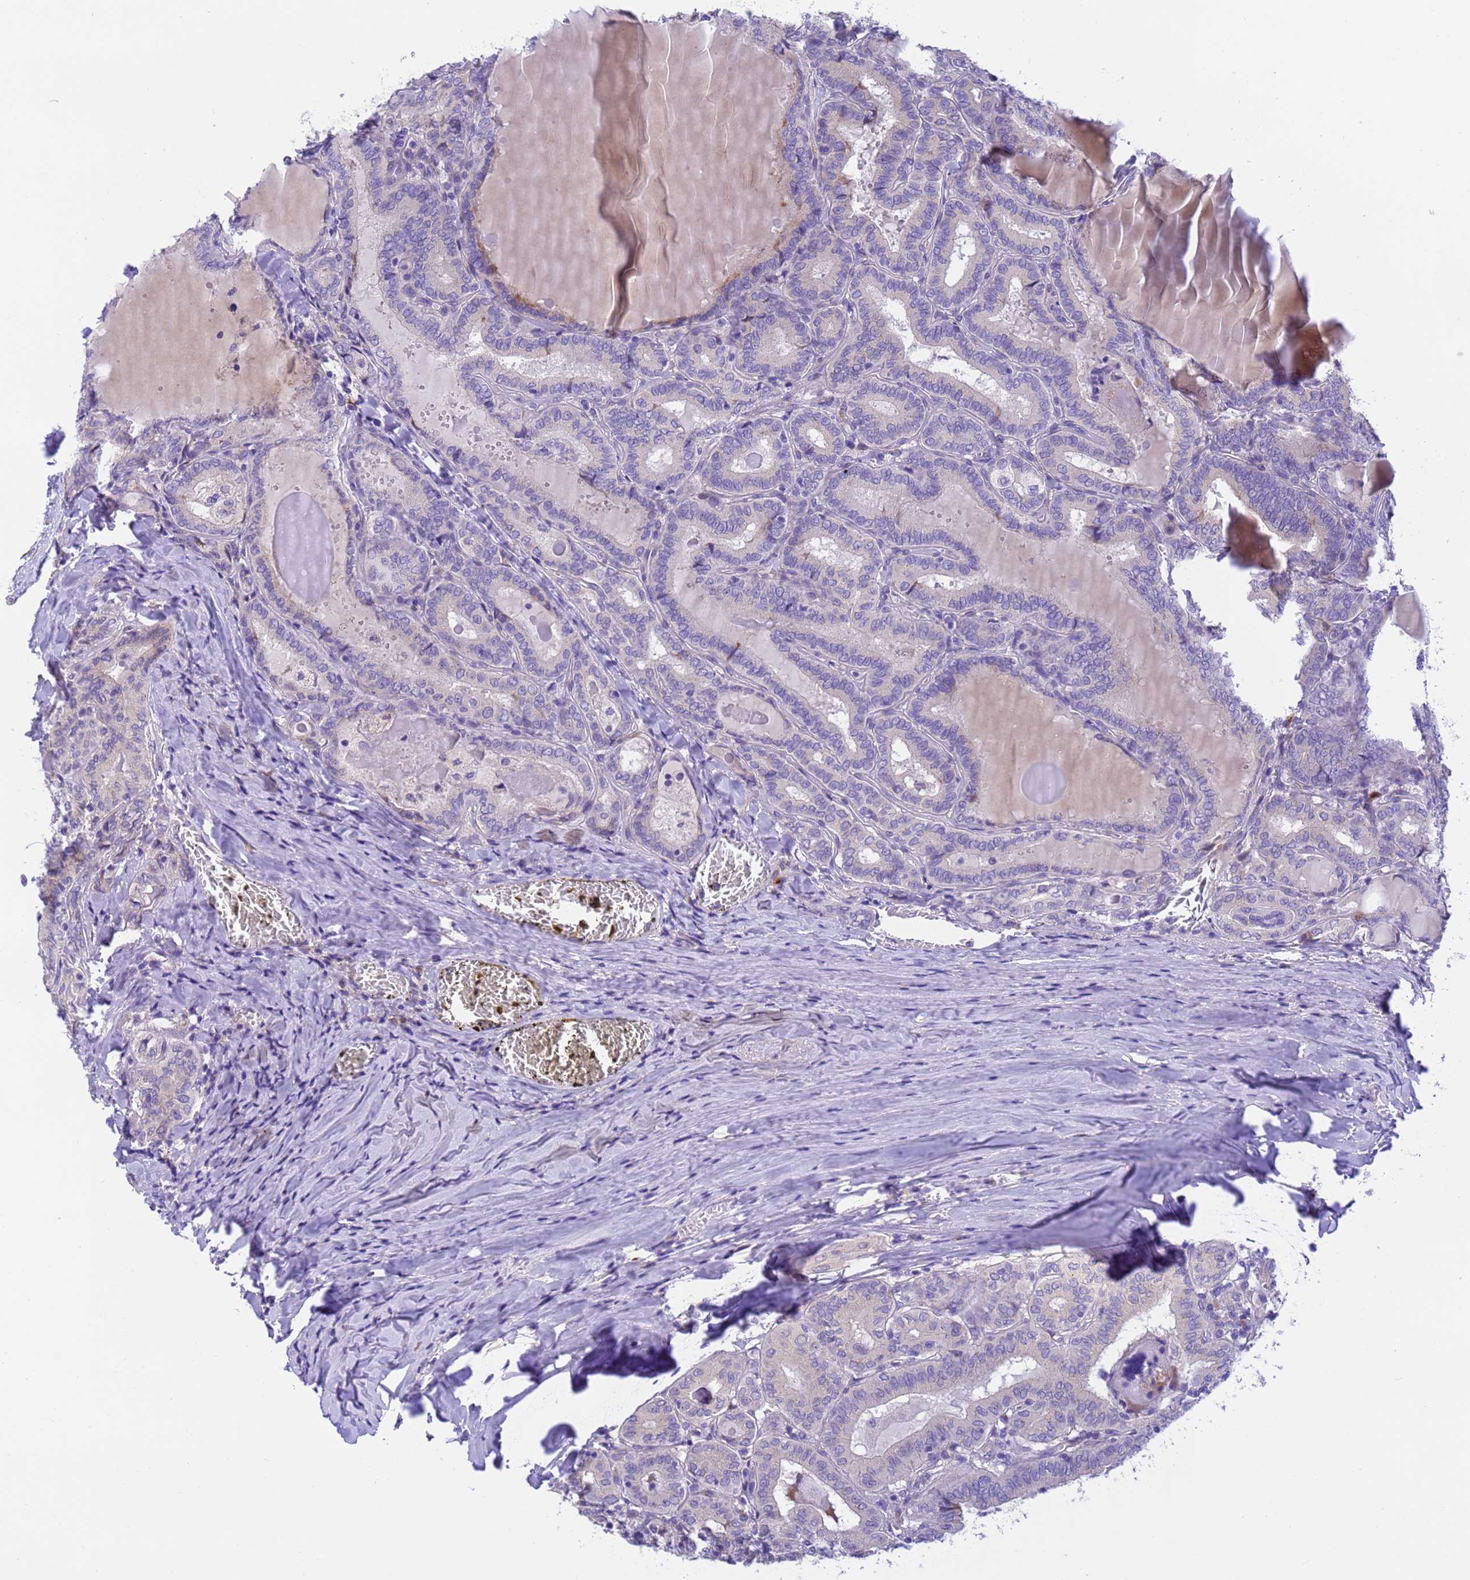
{"staining": {"intensity": "negative", "quantity": "none", "location": "none"}, "tissue": "thyroid cancer", "cell_type": "Tumor cells", "image_type": "cancer", "snomed": [{"axis": "morphology", "description": "Papillary adenocarcinoma, NOS"}, {"axis": "topography", "description": "Thyroid gland"}], "caption": "Micrograph shows no protein expression in tumor cells of thyroid papillary adenocarcinoma tissue. The staining was performed using DAB to visualize the protein expression in brown, while the nuclei were stained in blue with hematoxylin (Magnification: 20x).", "gene": "RHBDD3", "patient": {"sex": "female", "age": 72}}